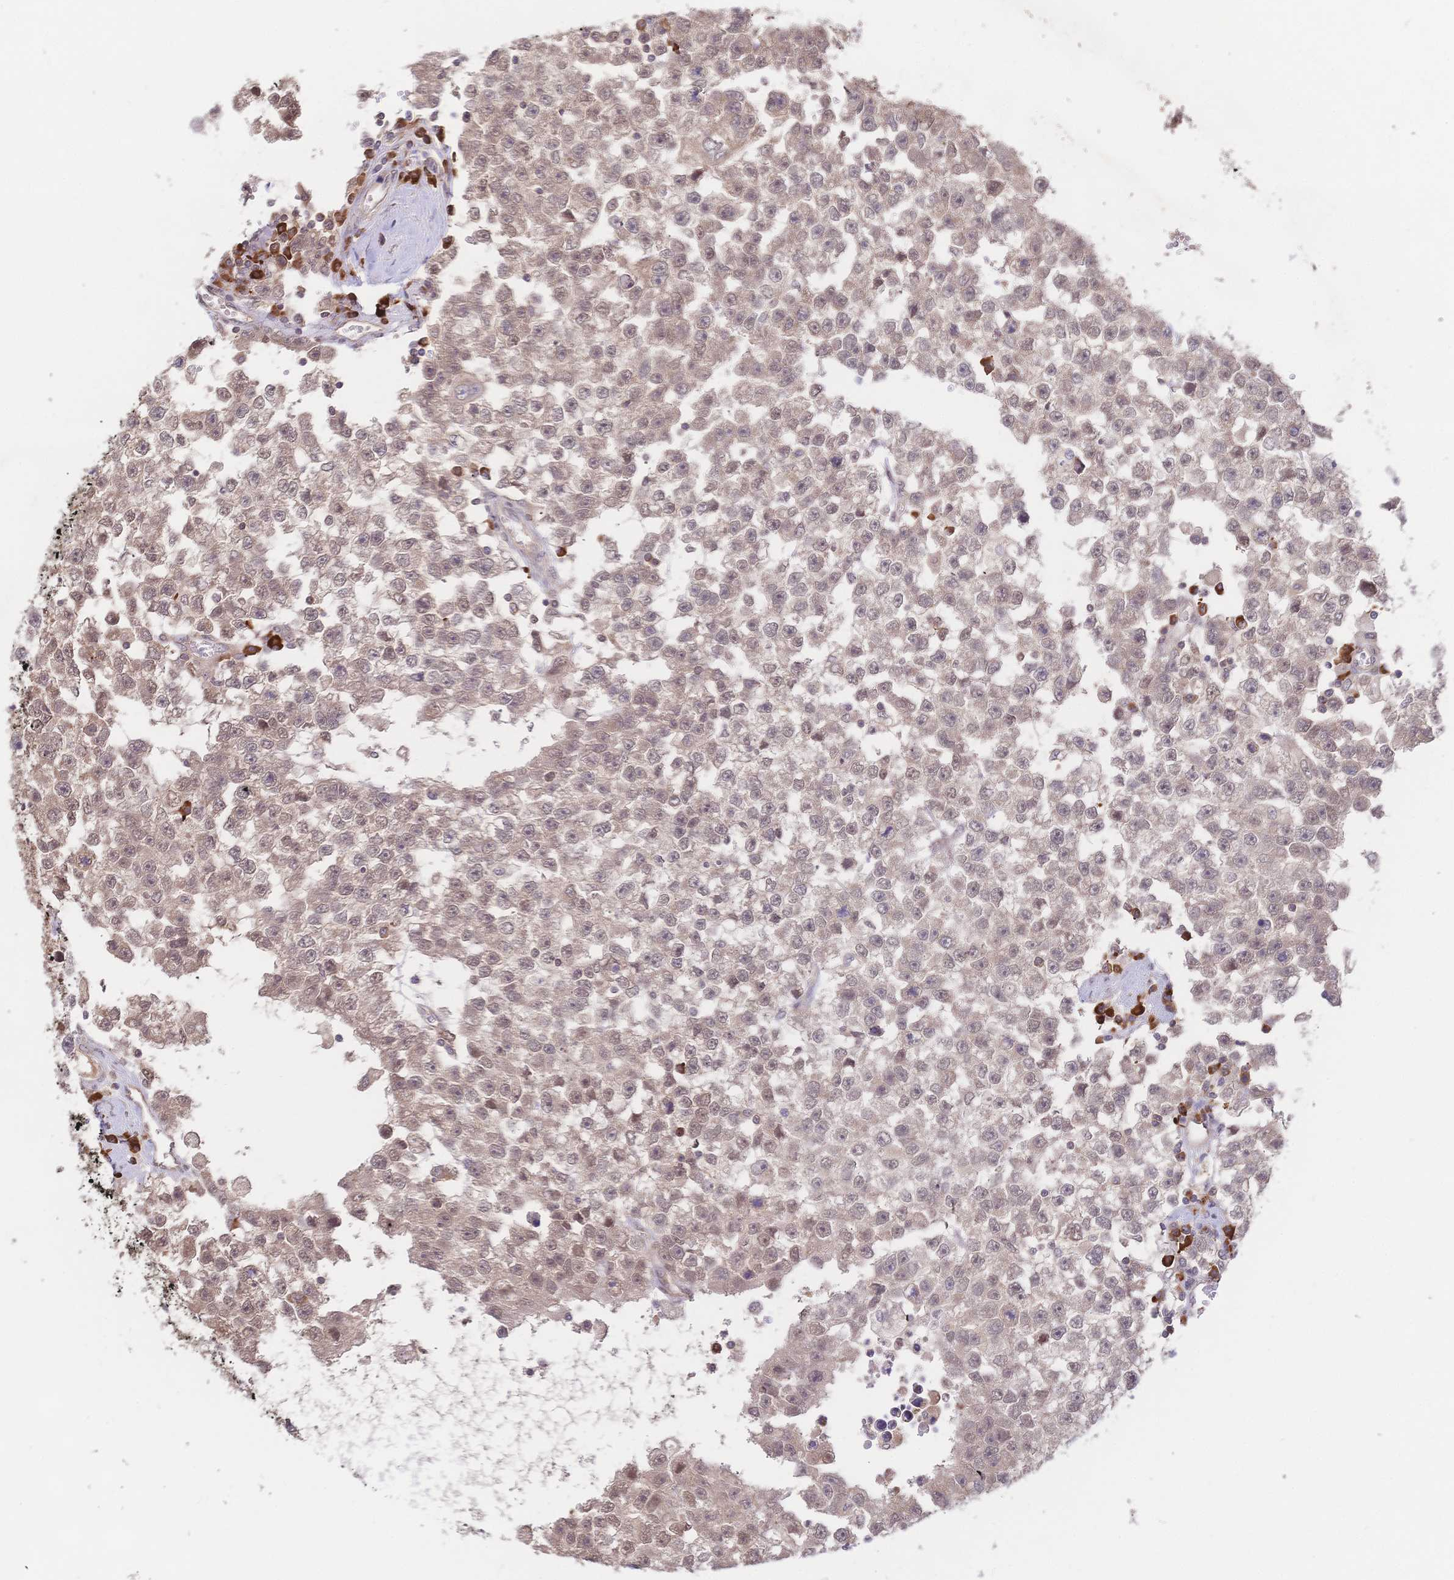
{"staining": {"intensity": "weak", "quantity": "25%-75%", "location": "nuclear"}, "tissue": "testis cancer", "cell_type": "Tumor cells", "image_type": "cancer", "snomed": [{"axis": "morphology", "description": "Seminoma, NOS"}, {"axis": "topography", "description": "Testis"}], "caption": "Weak nuclear expression for a protein is identified in approximately 25%-75% of tumor cells of testis cancer using immunohistochemistry.", "gene": "LMO4", "patient": {"sex": "male", "age": 34}}